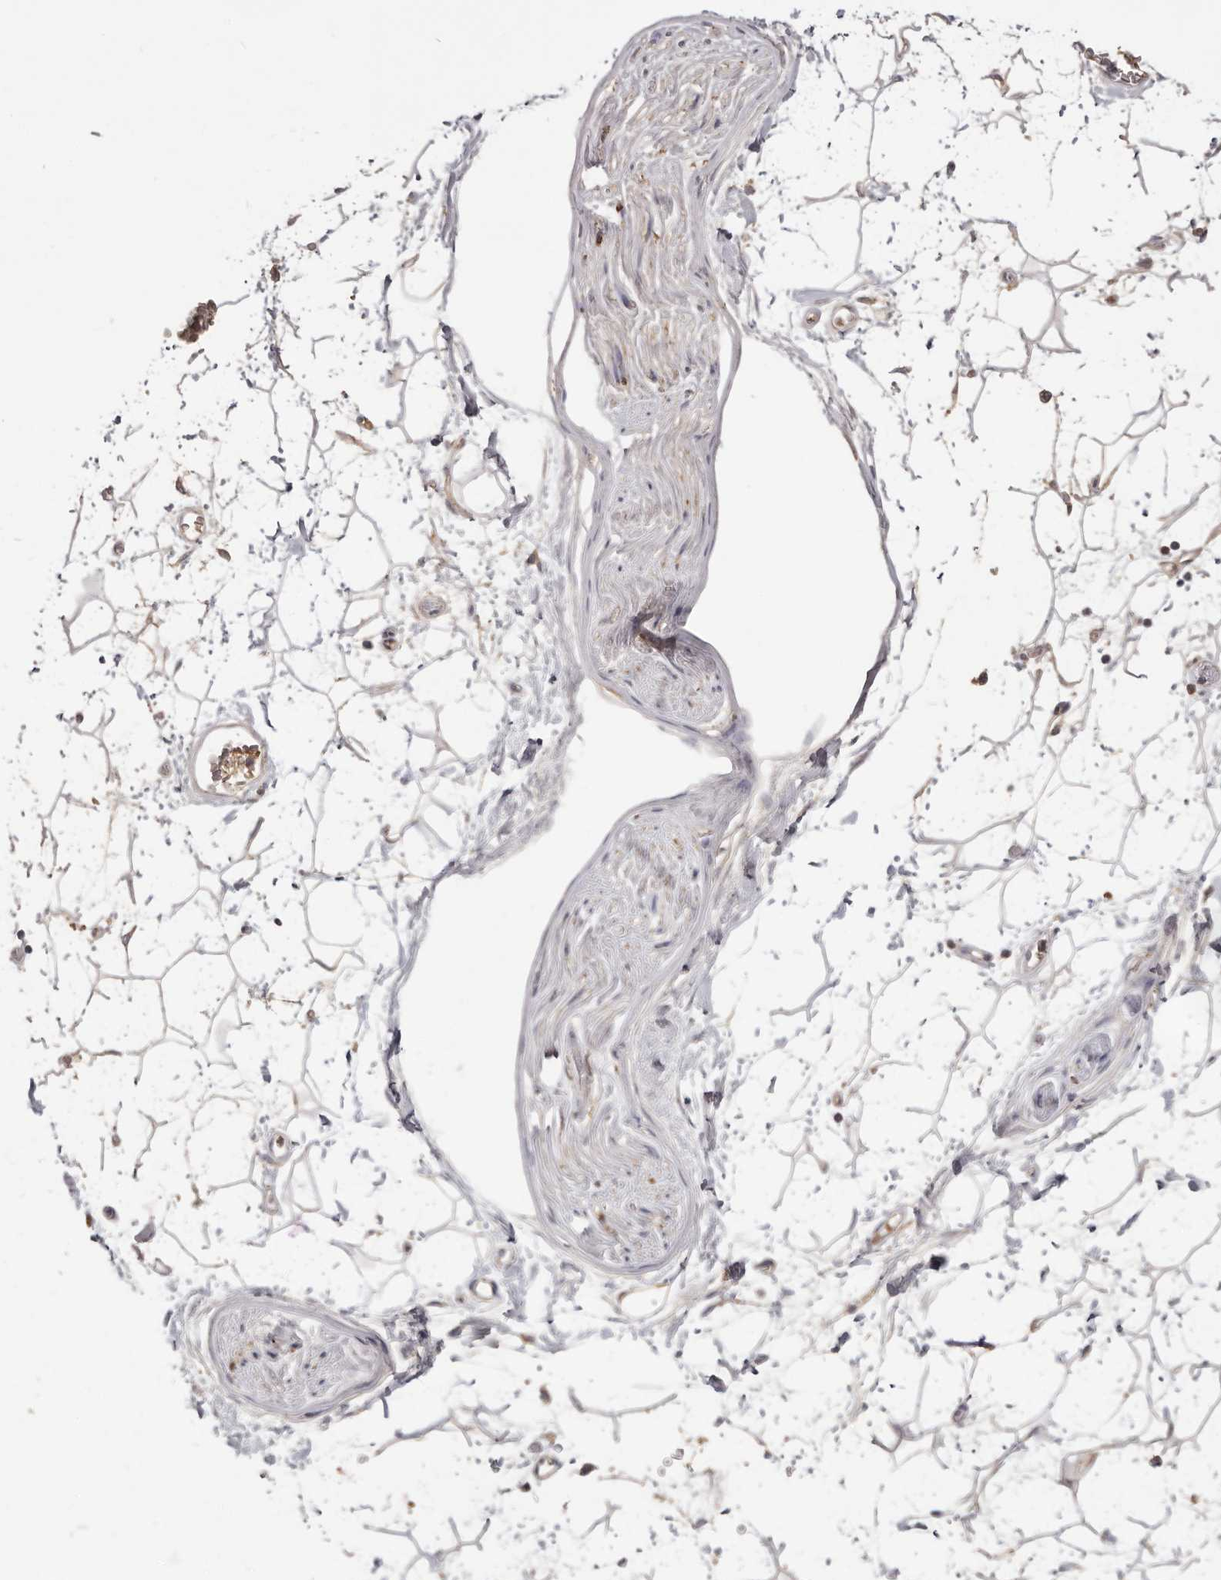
{"staining": {"intensity": "negative", "quantity": "none", "location": "none"}, "tissue": "adipose tissue", "cell_type": "Adipocytes", "image_type": "normal", "snomed": [{"axis": "morphology", "description": "Normal tissue, NOS"}, {"axis": "topography", "description": "Soft tissue"}], "caption": "A micrograph of adipose tissue stained for a protein demonstrates no brown staining in adipocytes. (DAB (3,3'-diaminobenzidine) IHC with hematoxylin counter stain).", "gene": "HCAR2", "patient": {"sex": "male", "age": 72}}